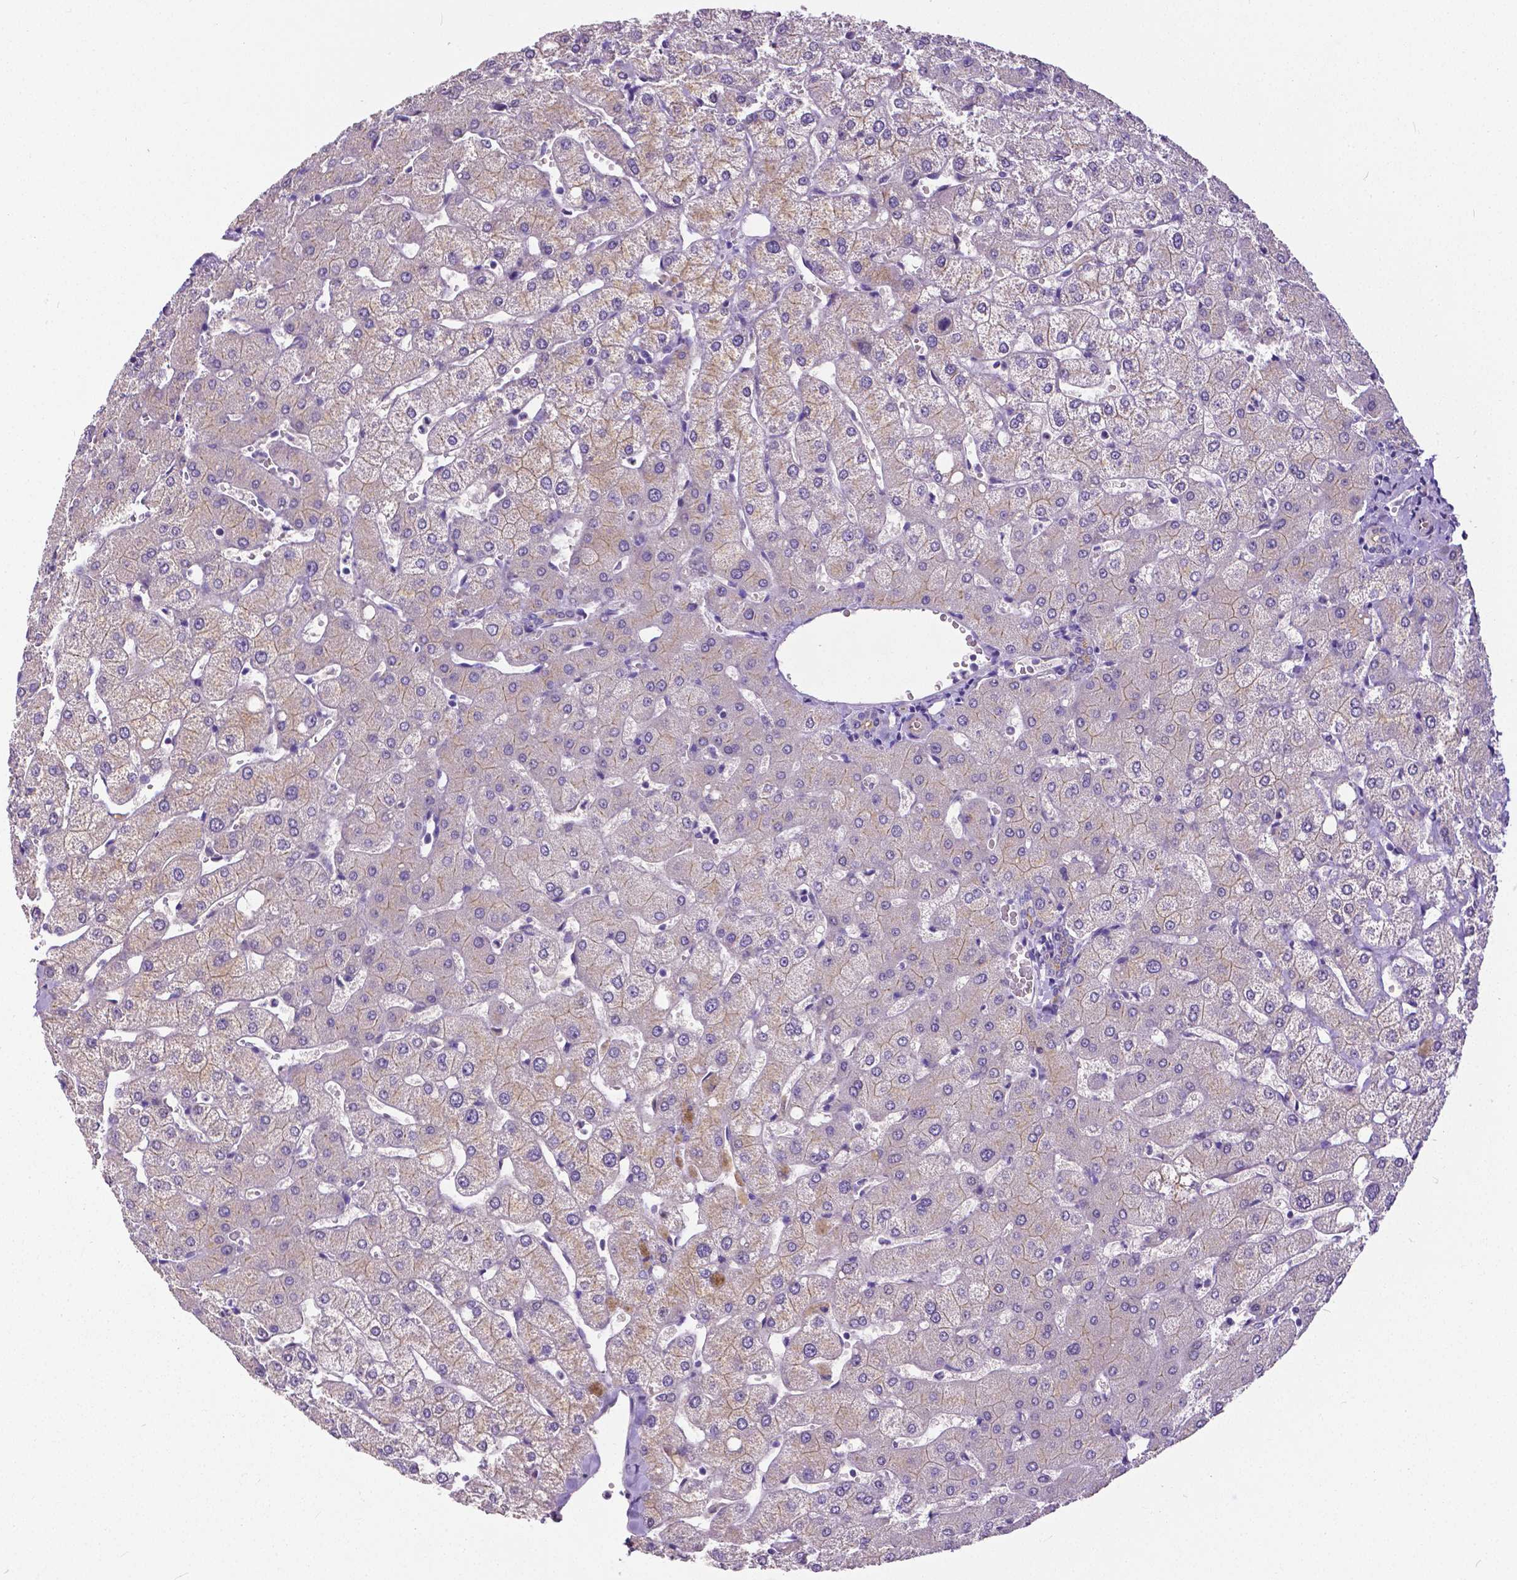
{"staining": {"intensity": "negative", "quantity": "none", "location": "none"}, "tissue": "liver", "cell_type": "Cholangiocytes", "image_type": "normal", "snomed": [{"axis": "morphology", "description": "Normal tissue, NOS"}, {"axis": "topography", "description": "Liver"}], "caption": "The photomicrograph displays no significant staining in cholangiocytes of liver. Nuclei are stained in blue.", "gene": "OCLN", "patient": {"sex": "female", "age": 54}}